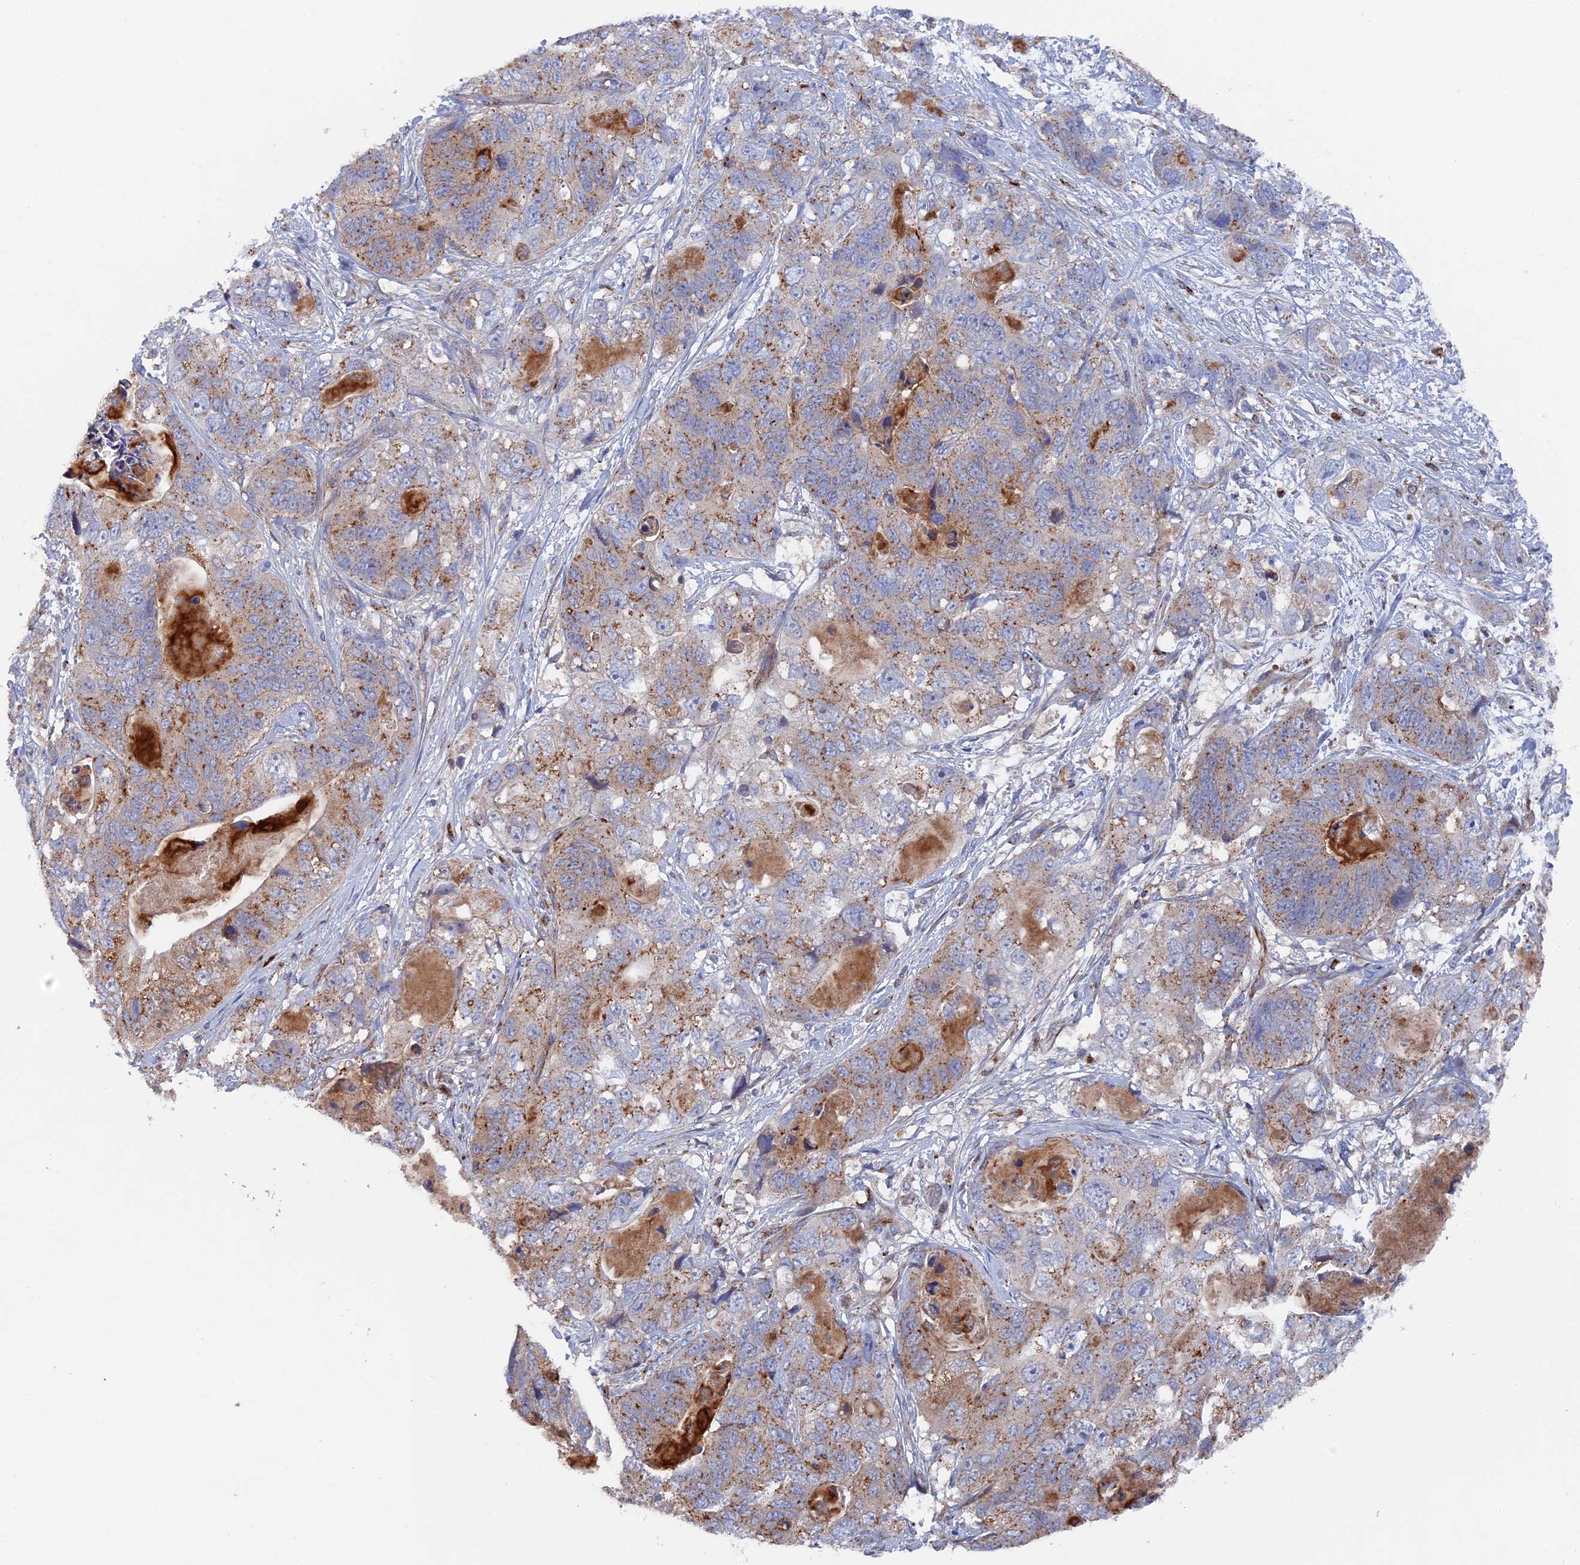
{"staining": {"intensity": "moderate", "quantity": "25%-75%", "location": "cytoplasmic/membranous"}, "tissue": "stomach cancer", "cell_type": "Tumor cells", "image_type": "cancer", "snomed": [{"axis": "morphology", "description": "Adenocarcinoma, NOS"}, {"axis": "topography", "description": "Stomach"}], "caption": "High-power microscopy captured an immunohistochemistry micrograph of stomach adenocarcinoma, revealing moderate cytoplasmic/membranous staining in approximately 25%-75% of tumor cells.", "gene": "SMG9", "patient": {"sex": "female", "age": 89}}